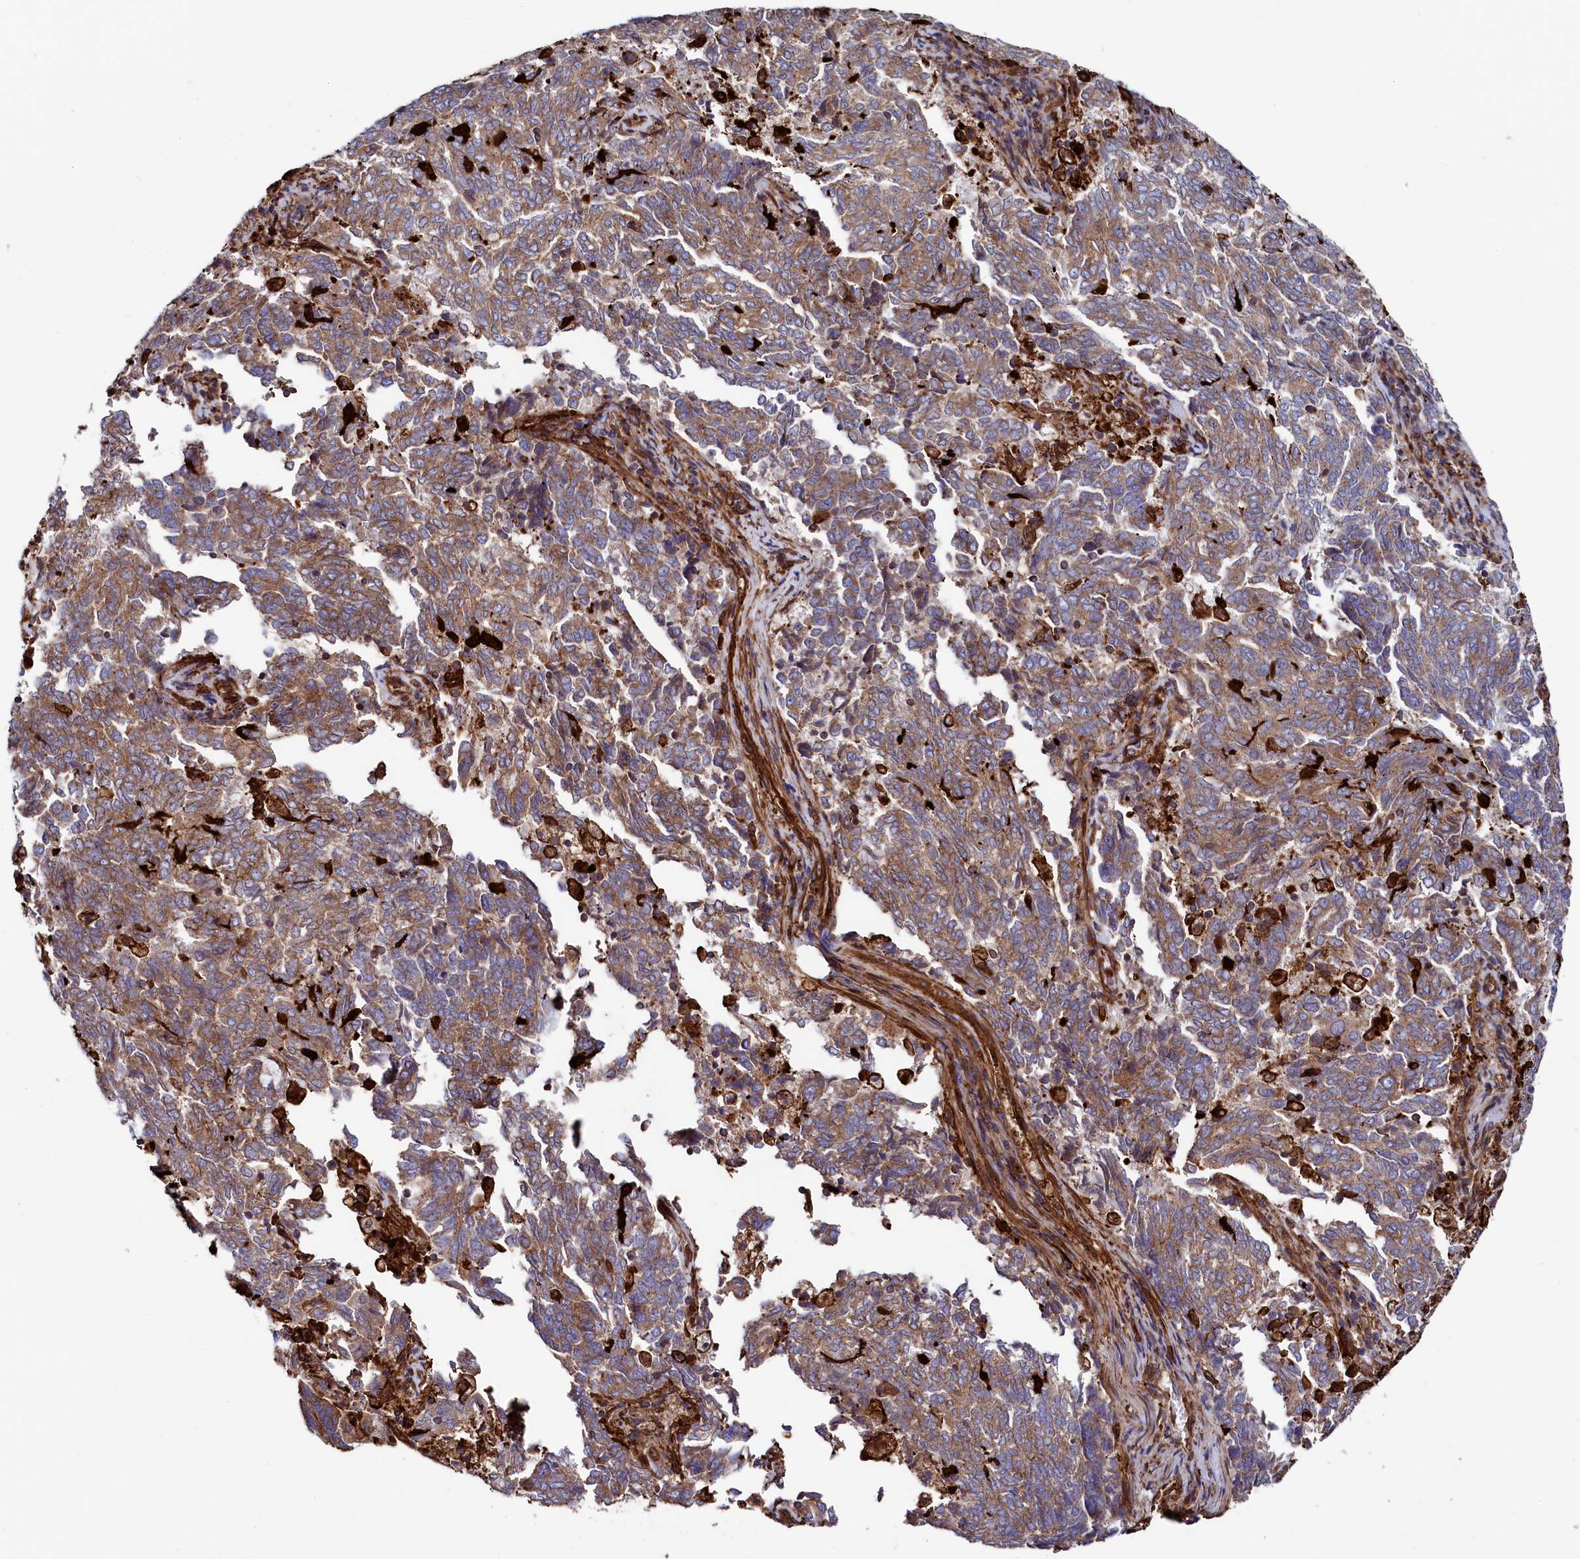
{"staining": {"intensity": "moderate", "quantity": ">75%", "location": "cytoplasmic/membranous"}, "tissue": "endometrial cancer", "cell_type": "Tumor cells", "image_type": "cancer", "snomed": [{"axis": "morphology", "description": "Adenocarcinoma, NOS"}, {"axis": "topography", "description": "Endometrium"}], "caption": "DAB immunohistochemical staining of endometrial cancer demonstrates moderate cytoplasmic/membranous protein staining in about >75% of tumor cells.", "gene": "STAMBPL1", "patient": {"sex": "female", "age": 80}}